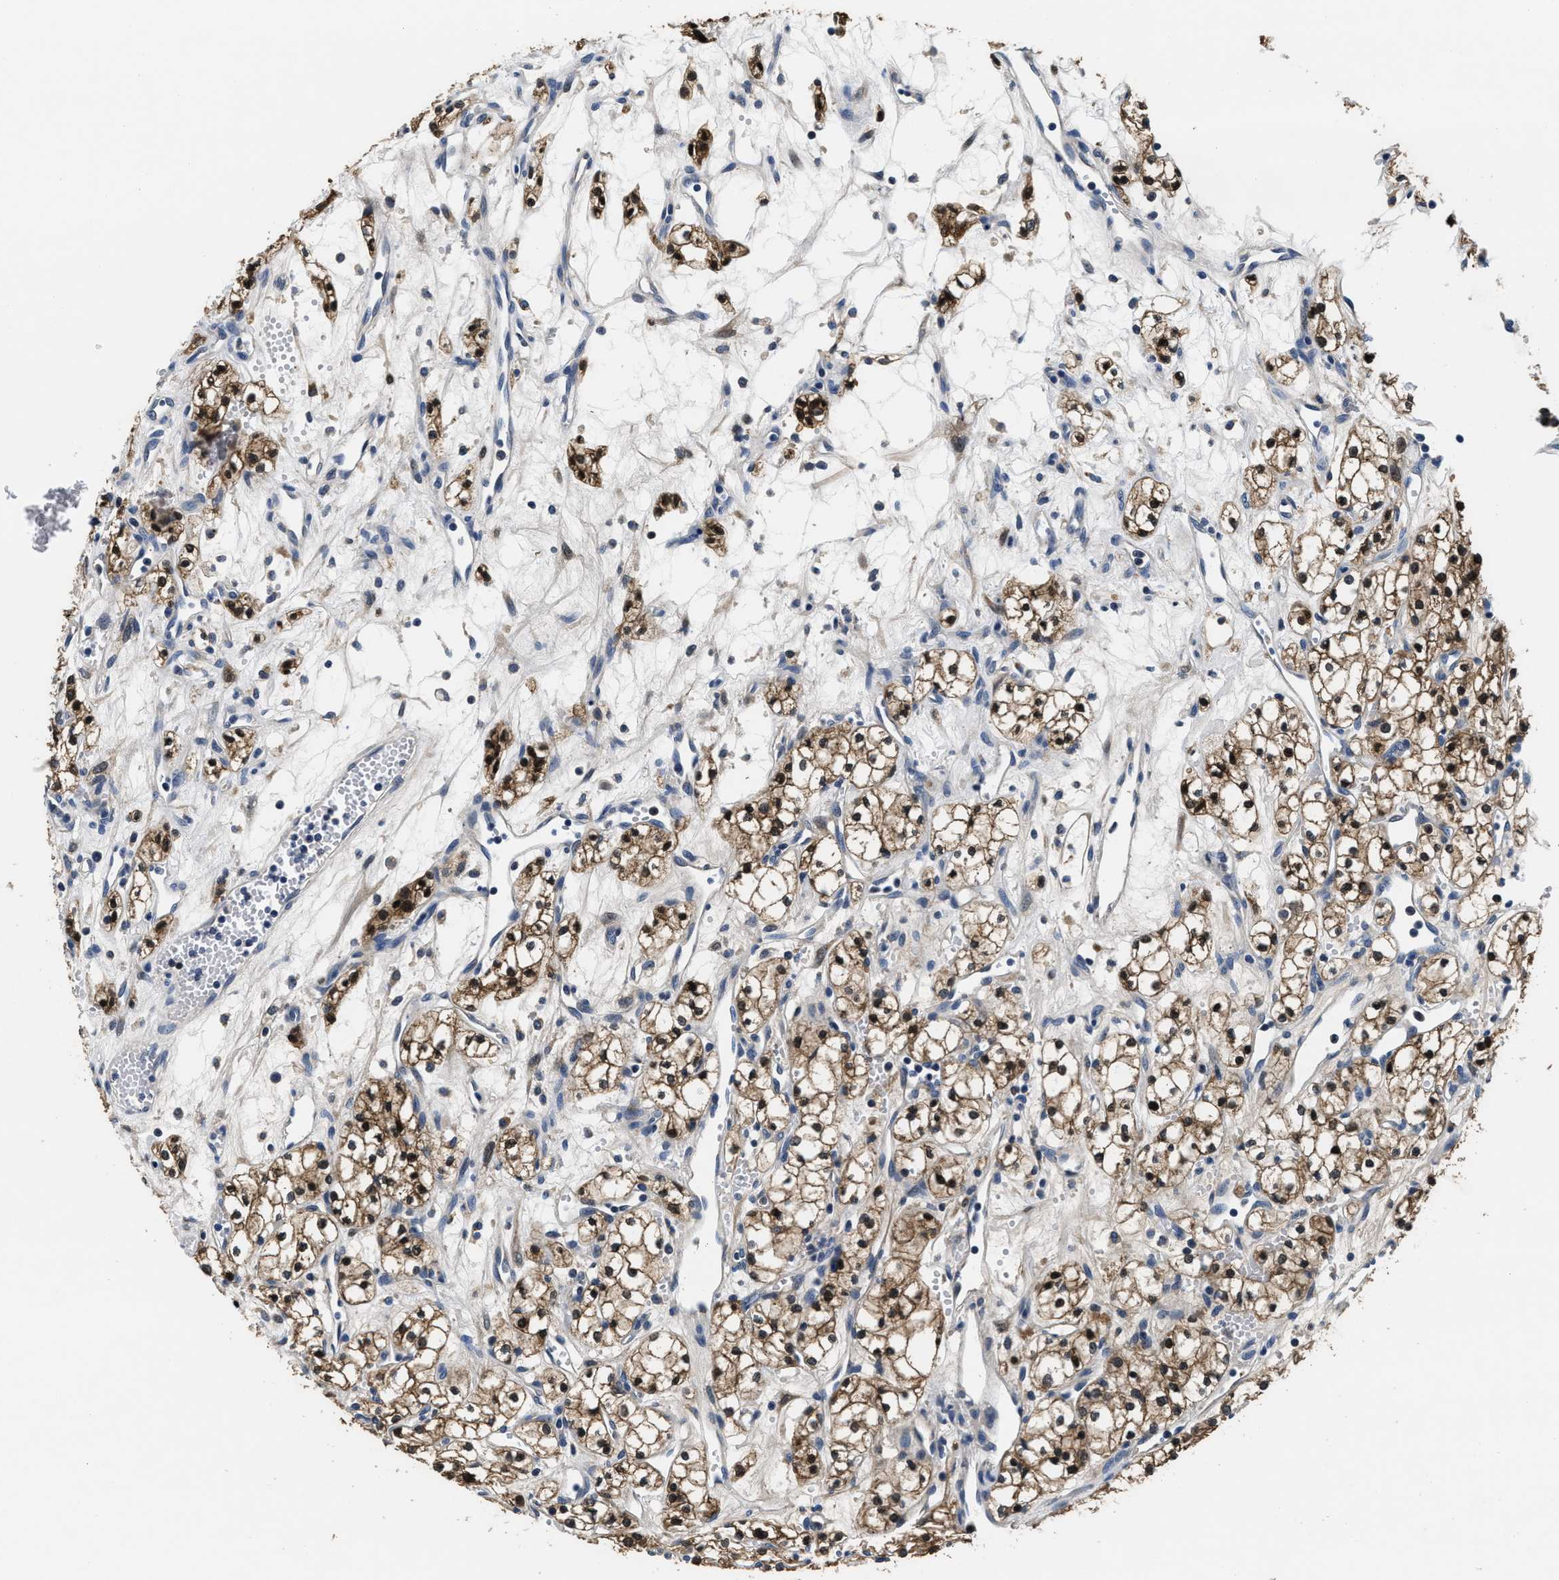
{"staining": {"intensity": "moderate", "quantity": ">75%", "location": "cytoplasmic/membranous,nuclear"}, "tissue": "renal cancer", "cell_type": "Tumor cells", "image_type": "cancer", "snomed": [{"axis": "morphology", "description": "Adenocarcinoma, NOS"}, {"axis": "topography", "description": "Kidney"}], "caption": "Approximately >75% of tumor cells in renal cancer exhibit moderate cytoplasmic/membranous and nuclear protein expression as visualized by brown immunohistochemical staining.", "gene": "PHPT1", "patient": {"sex": "male", "age": 59}}